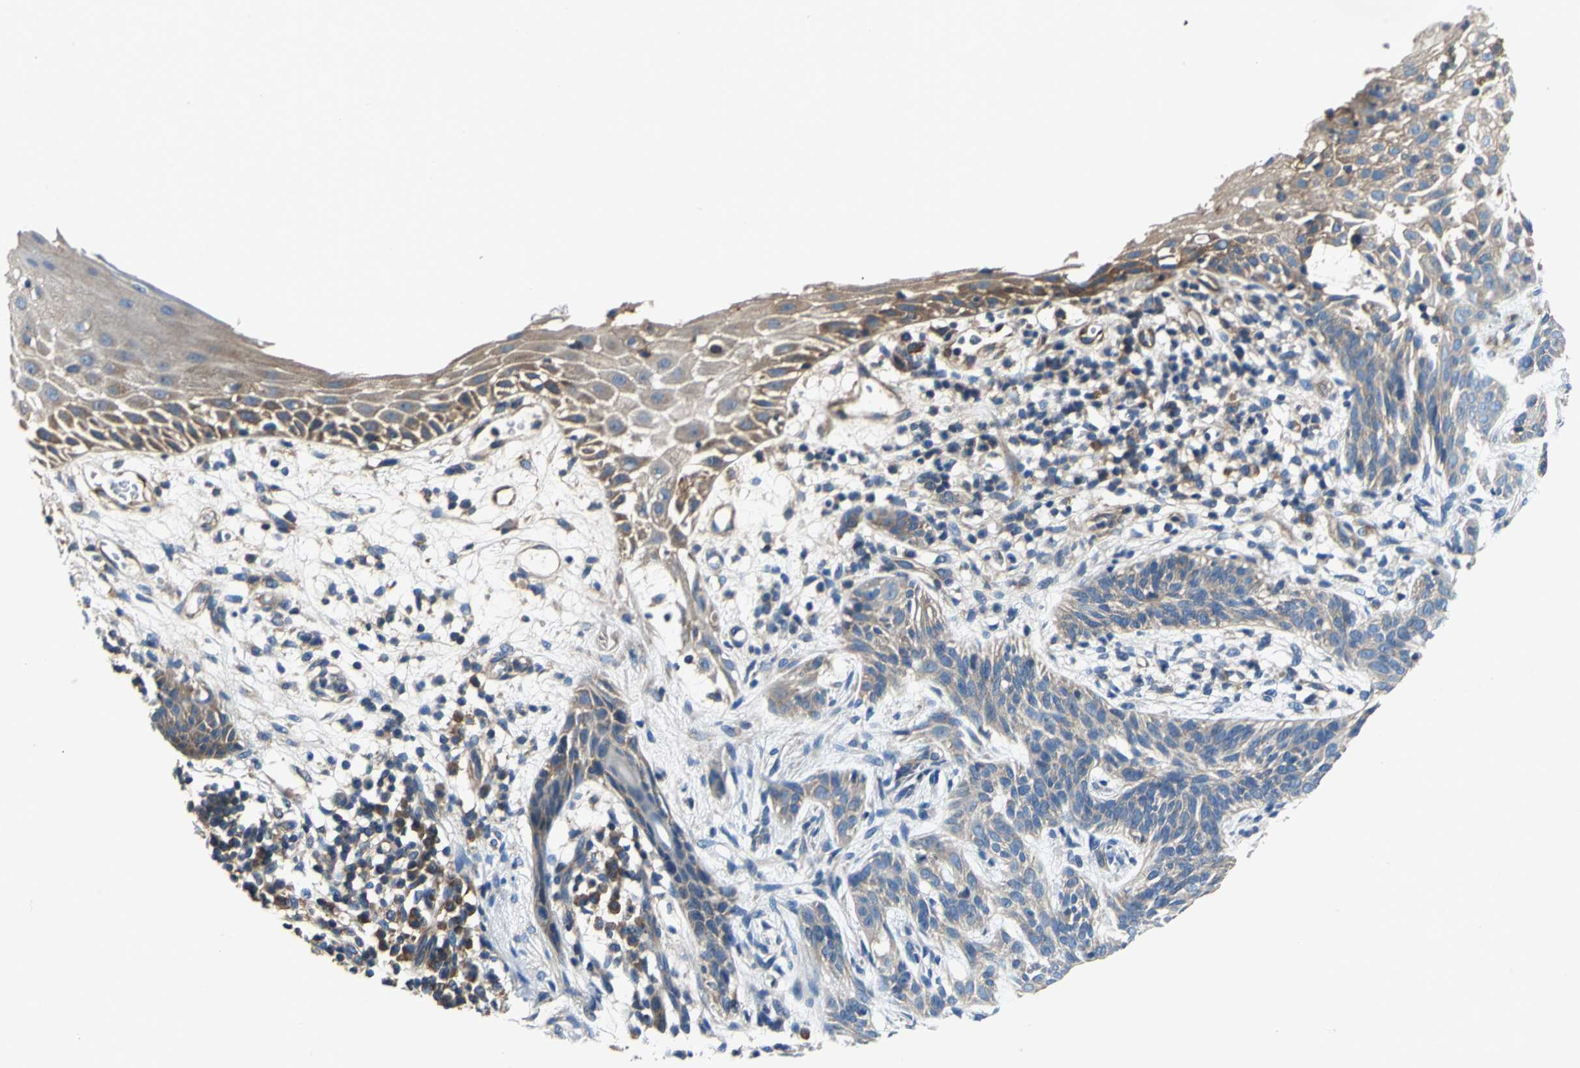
{"staining": {"intensity": "weak", "quantity": ">75%", "location": "cytoplasmic/membranous"}, "tissue": "skin cancer", "cell_type": "Tumor cells", "image_type": "cancer", "snomed": [{"axis": "morphology", "description": "Normal tissue, NOS"}, {"axis": "morphology", "description": "Basal cell carcinoma"}, {"axis": "topography", "description": "Skin"}], "caption": "A high-resolution photomicrograph shows IHC staining of skin cancer, which exhibits weak cytoplasmic/membranous positivity in about >75% of tumor cells. Using DAB (brown) and hematoxylin (blue) stains, captured at high magnification using brightfield microscopy.", "gene": "DDX3Y", "patient": {"sex": "female", "age": 69}}